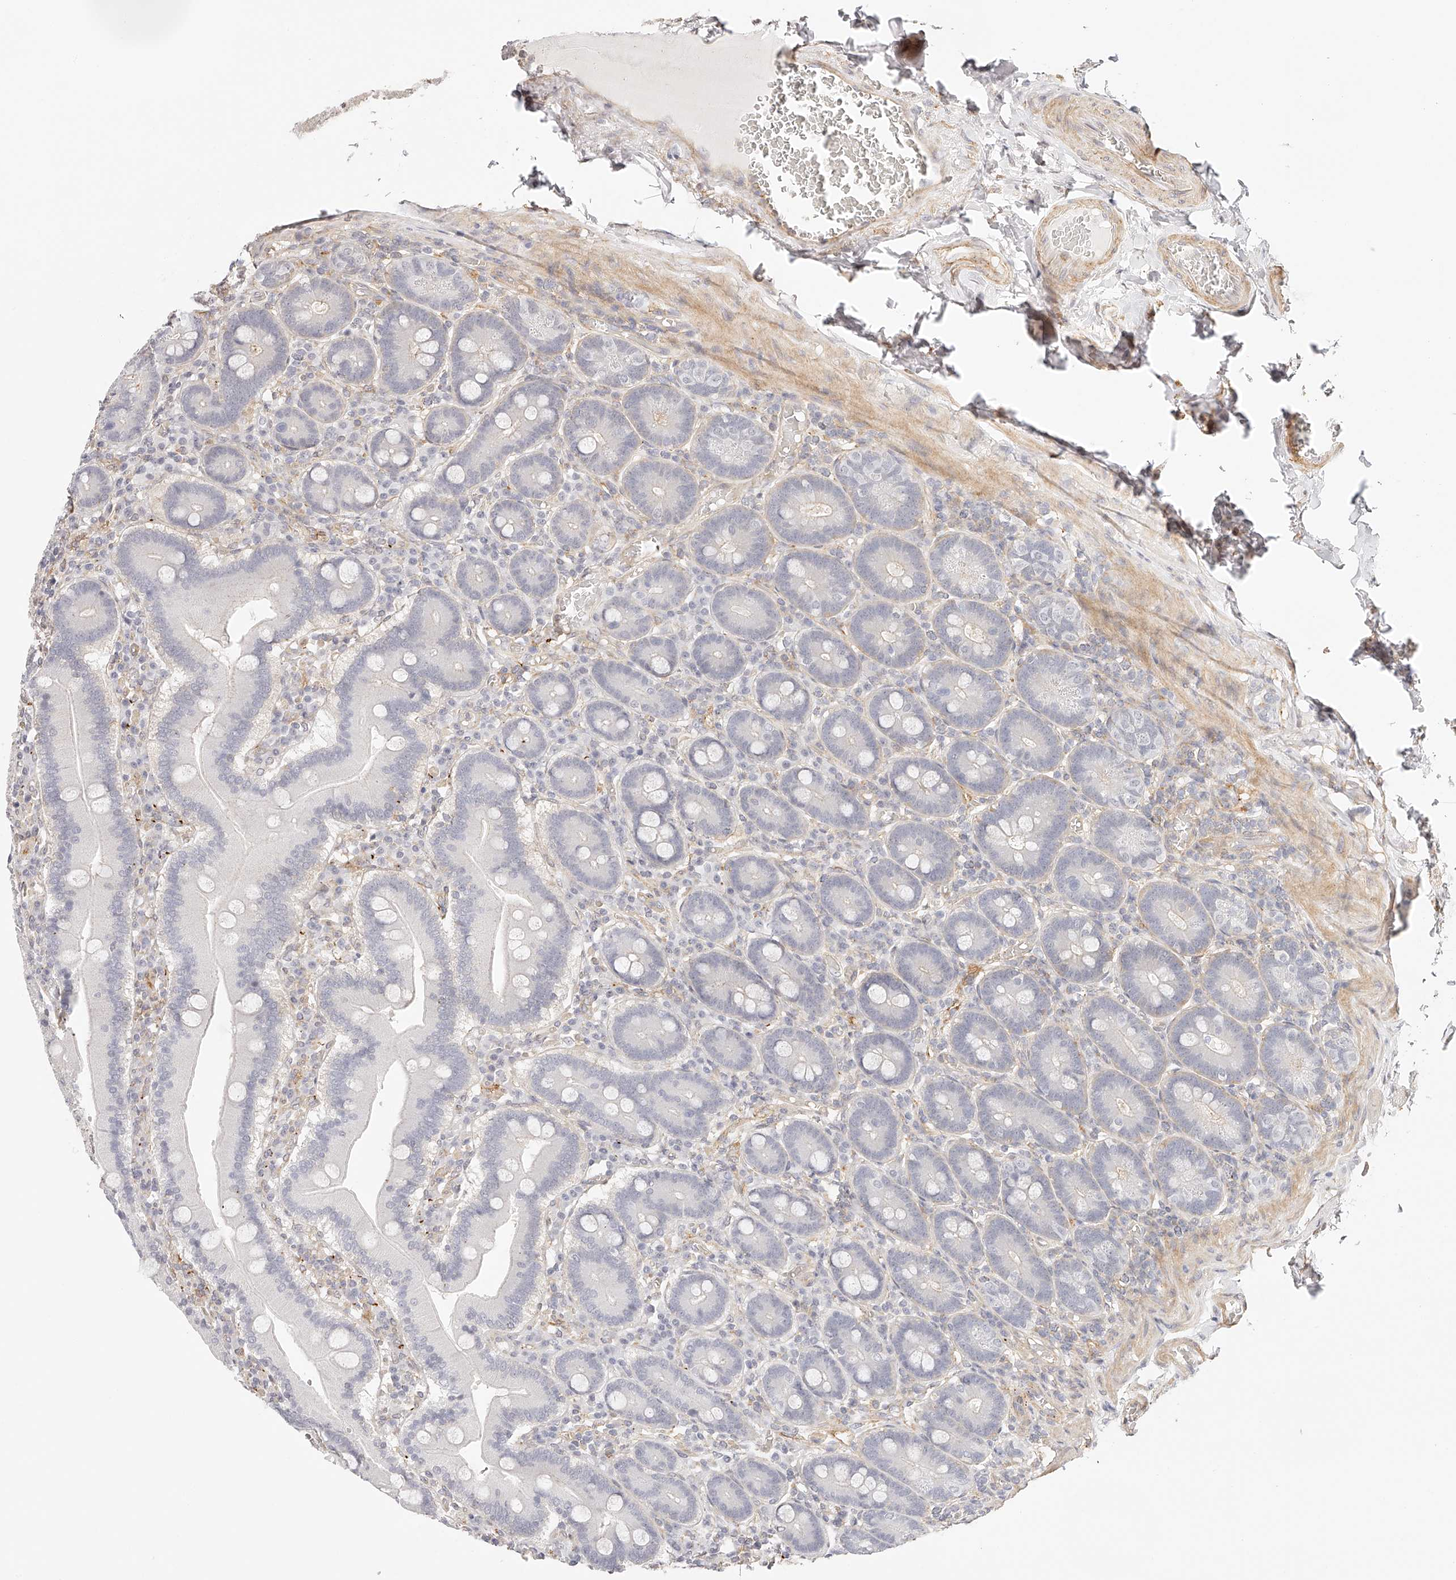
{"staining": {"intensity": "negative", "quantity": "none", "location": "none"}, "tissue": "duodenum", "cell_type": "Glandular cells", "image_type": "normal", "snomed": [{"axis": "morphology", "description": "Normal tissue, NOS"}, {"axis": "topography", "description": "Duodenum"}], "caption": "The image demonstrates no significant positivity in glandular cells of duodenum. Brightfield microscopy of immunohistochemistry (IHC) stained with DAB (brown) and hematoxylin (blue), captured at high magnification.", "gene": "SYNC", "patient": {"sex": "female", "age": 62}}